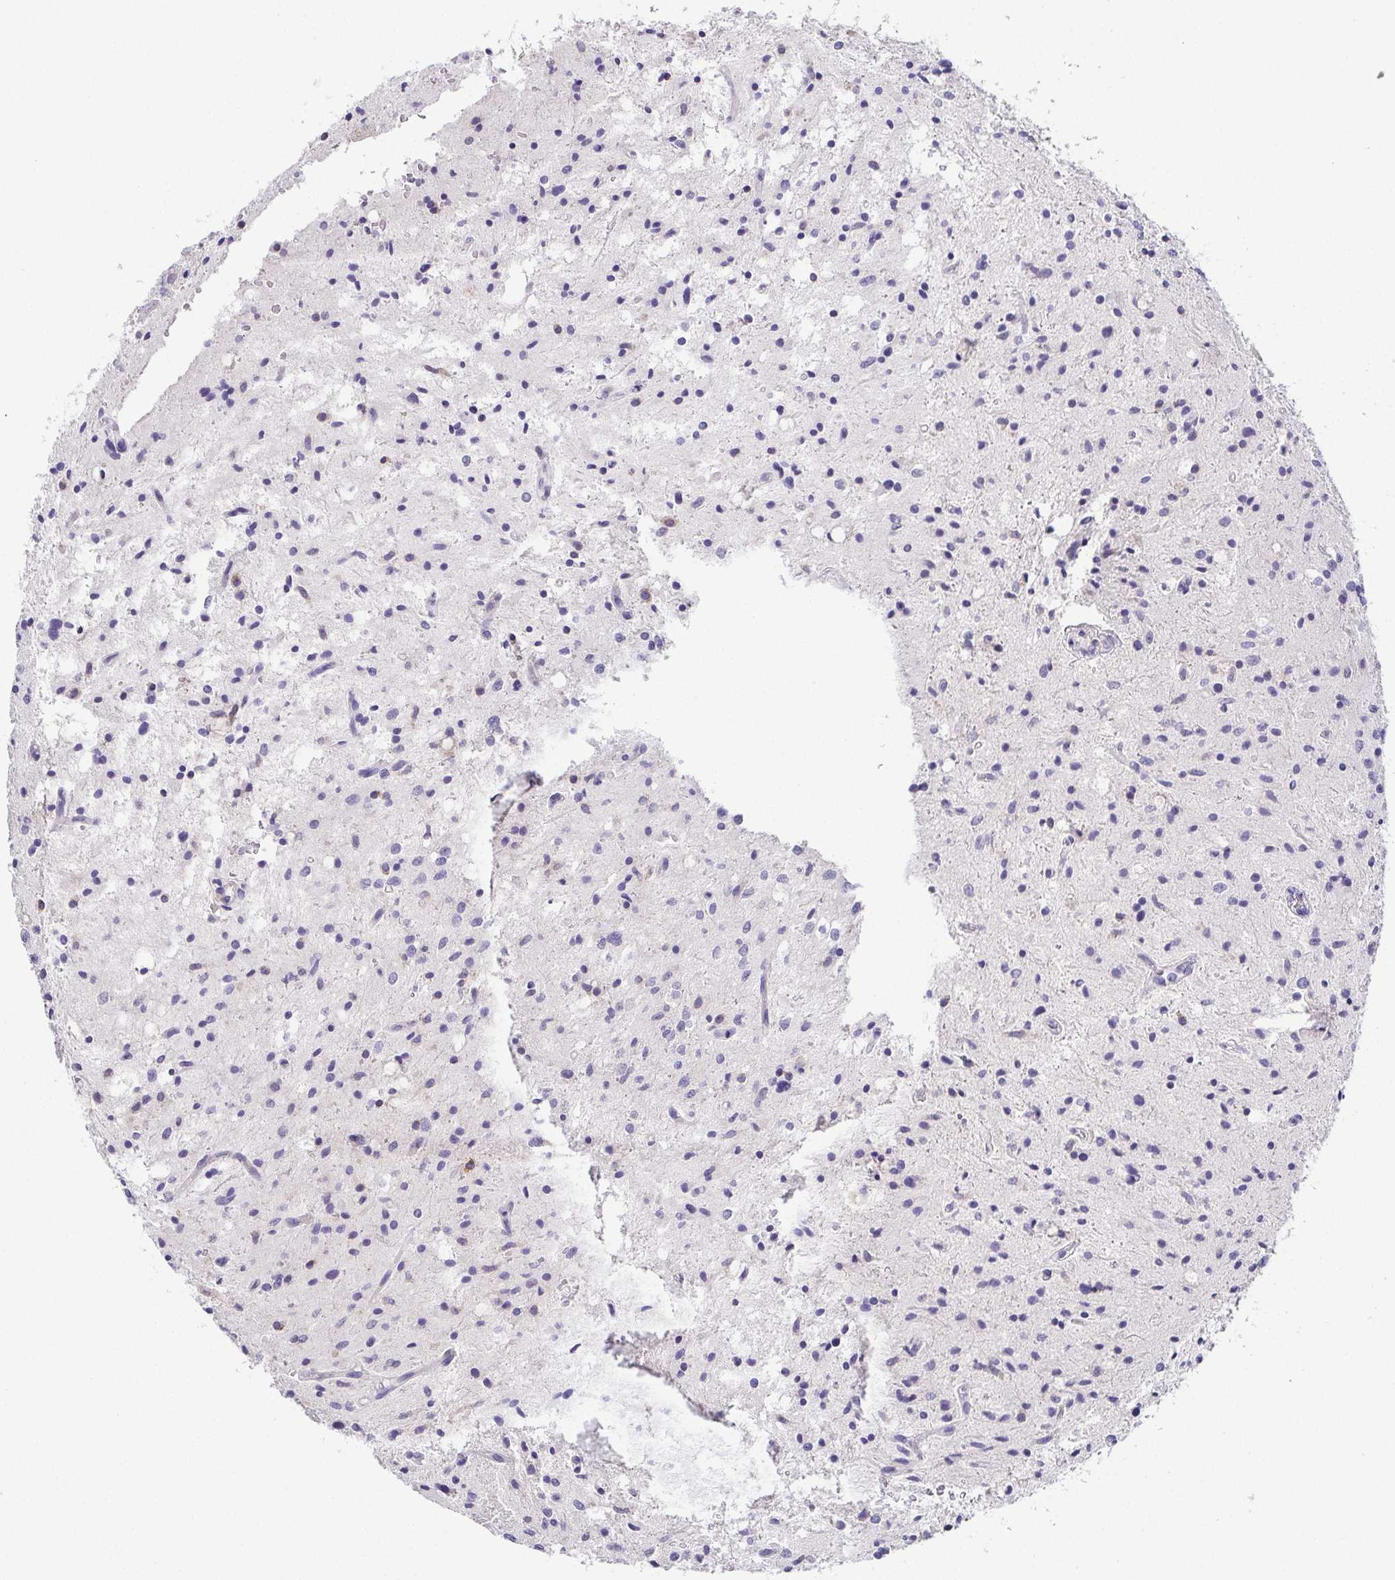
{"staining": {"intensity": "negative", "quantity": "none", "location": "none"}, "tissue": "glioma", "cell_type": "Tumor cells", "image_type": "cancer", "snomed": [{"axis": "morphology", "description": "Glioma, malignant, Low grade"}, {"axis": "topography", "description": "Brain"}], "caption": "The IHC image has no significant positivity in tumor cells of glioma tissue.", "gene": "RNASE7", "patient": {"sex": "female", "age": 58}}